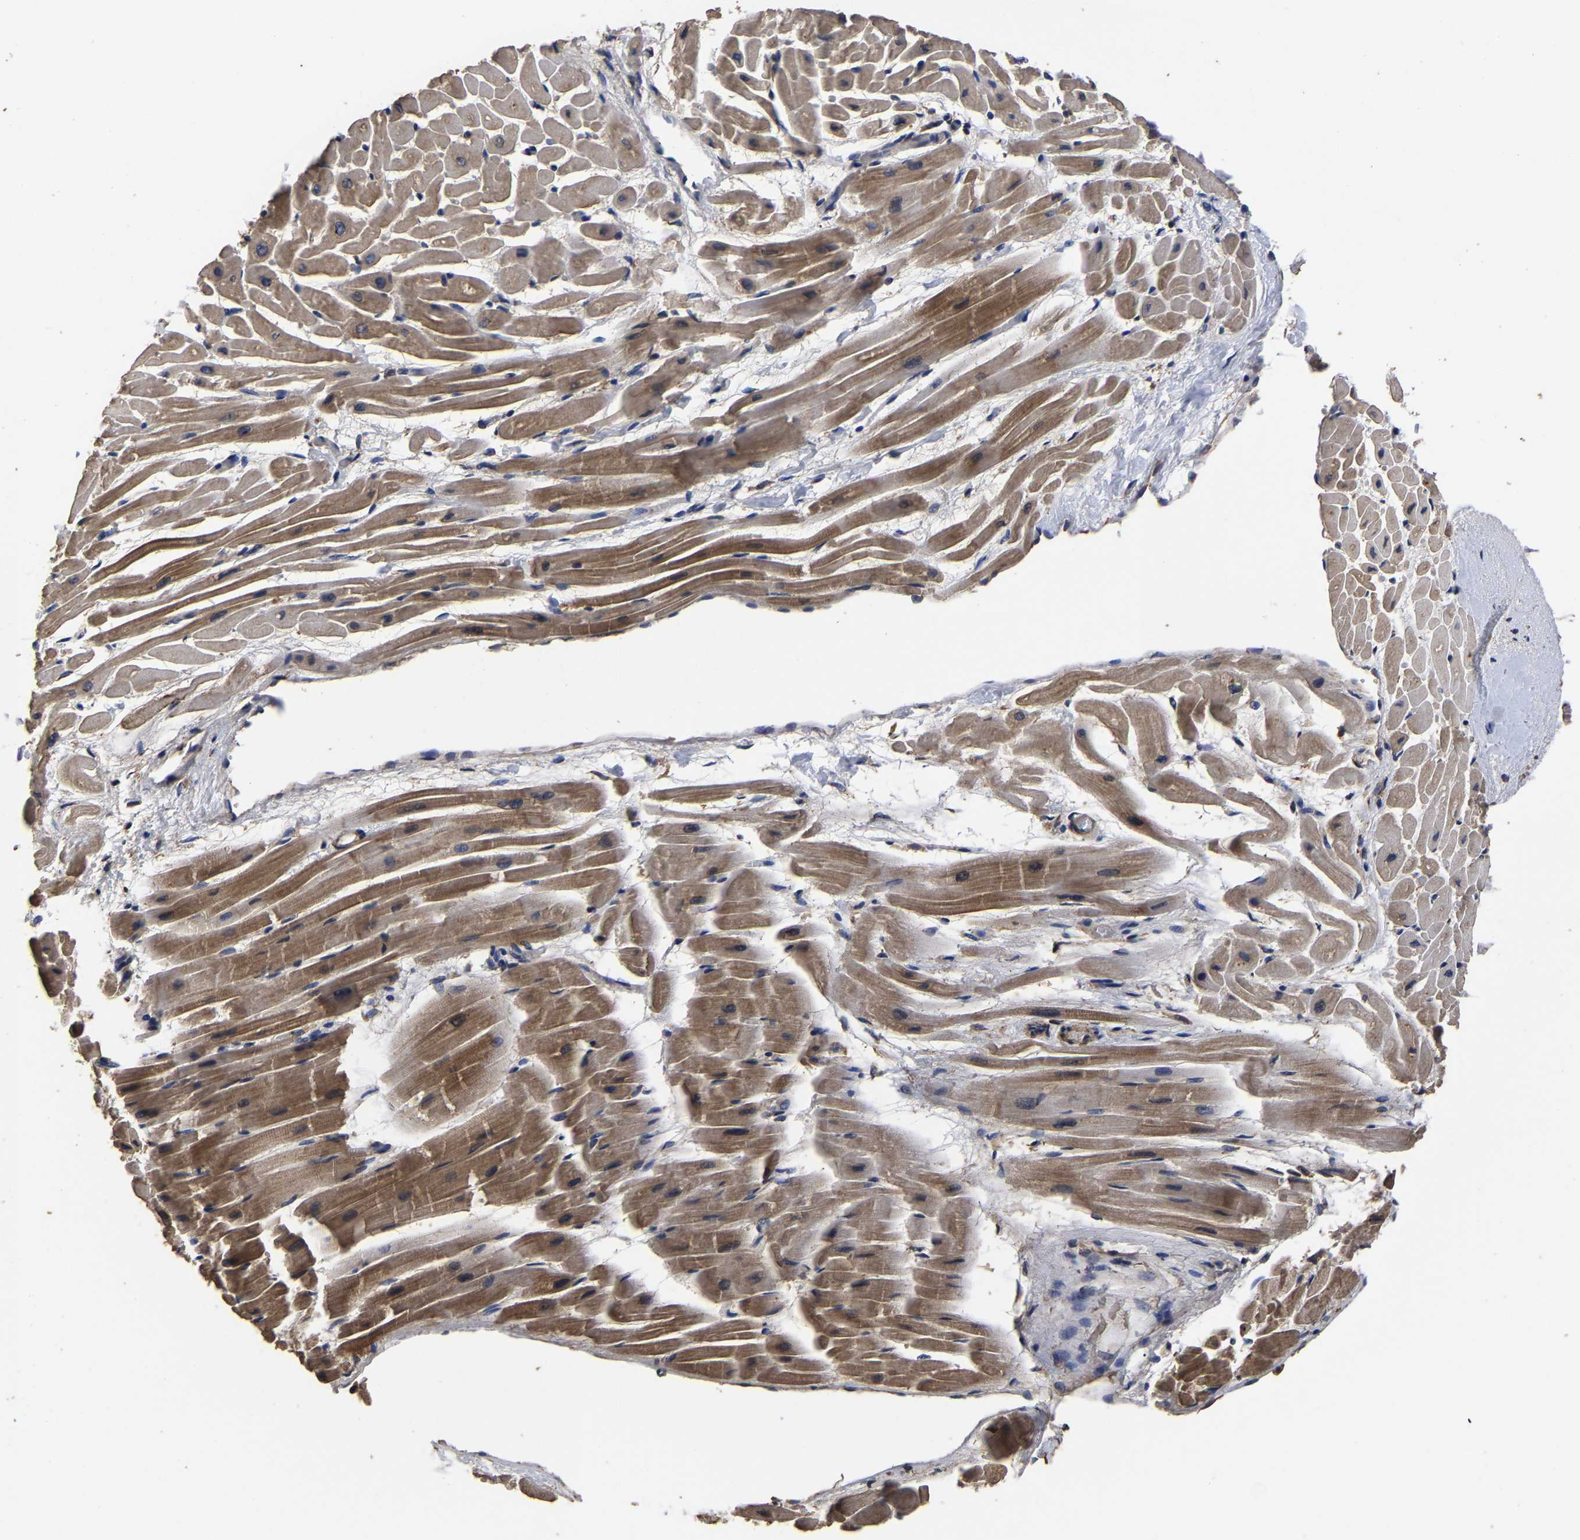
{"staining": {"intensity": "moderate", "quantity": ">75%", "location": "cytoplasmic/membranous"}, "tissue": "heart muscle", "cell_type": "Cardiomyocytes", "image_type": "normal", "snomed": [{"axis": "morphology", "description": "Normal tissue, NOS"}, {"axis": "topography", "description": "Heart"}], "caption": "Heart muscle stained with DAB immunohistochemistry demonstrates medium levels of moderate cytoplasmic/membranous expression in approximately >75% of cardiomyocytes. (DAB = brown stain, brightfield microscopy at high magnification).", "gene": "ITCH", "patient": {"sex": "male", "age": 45}}